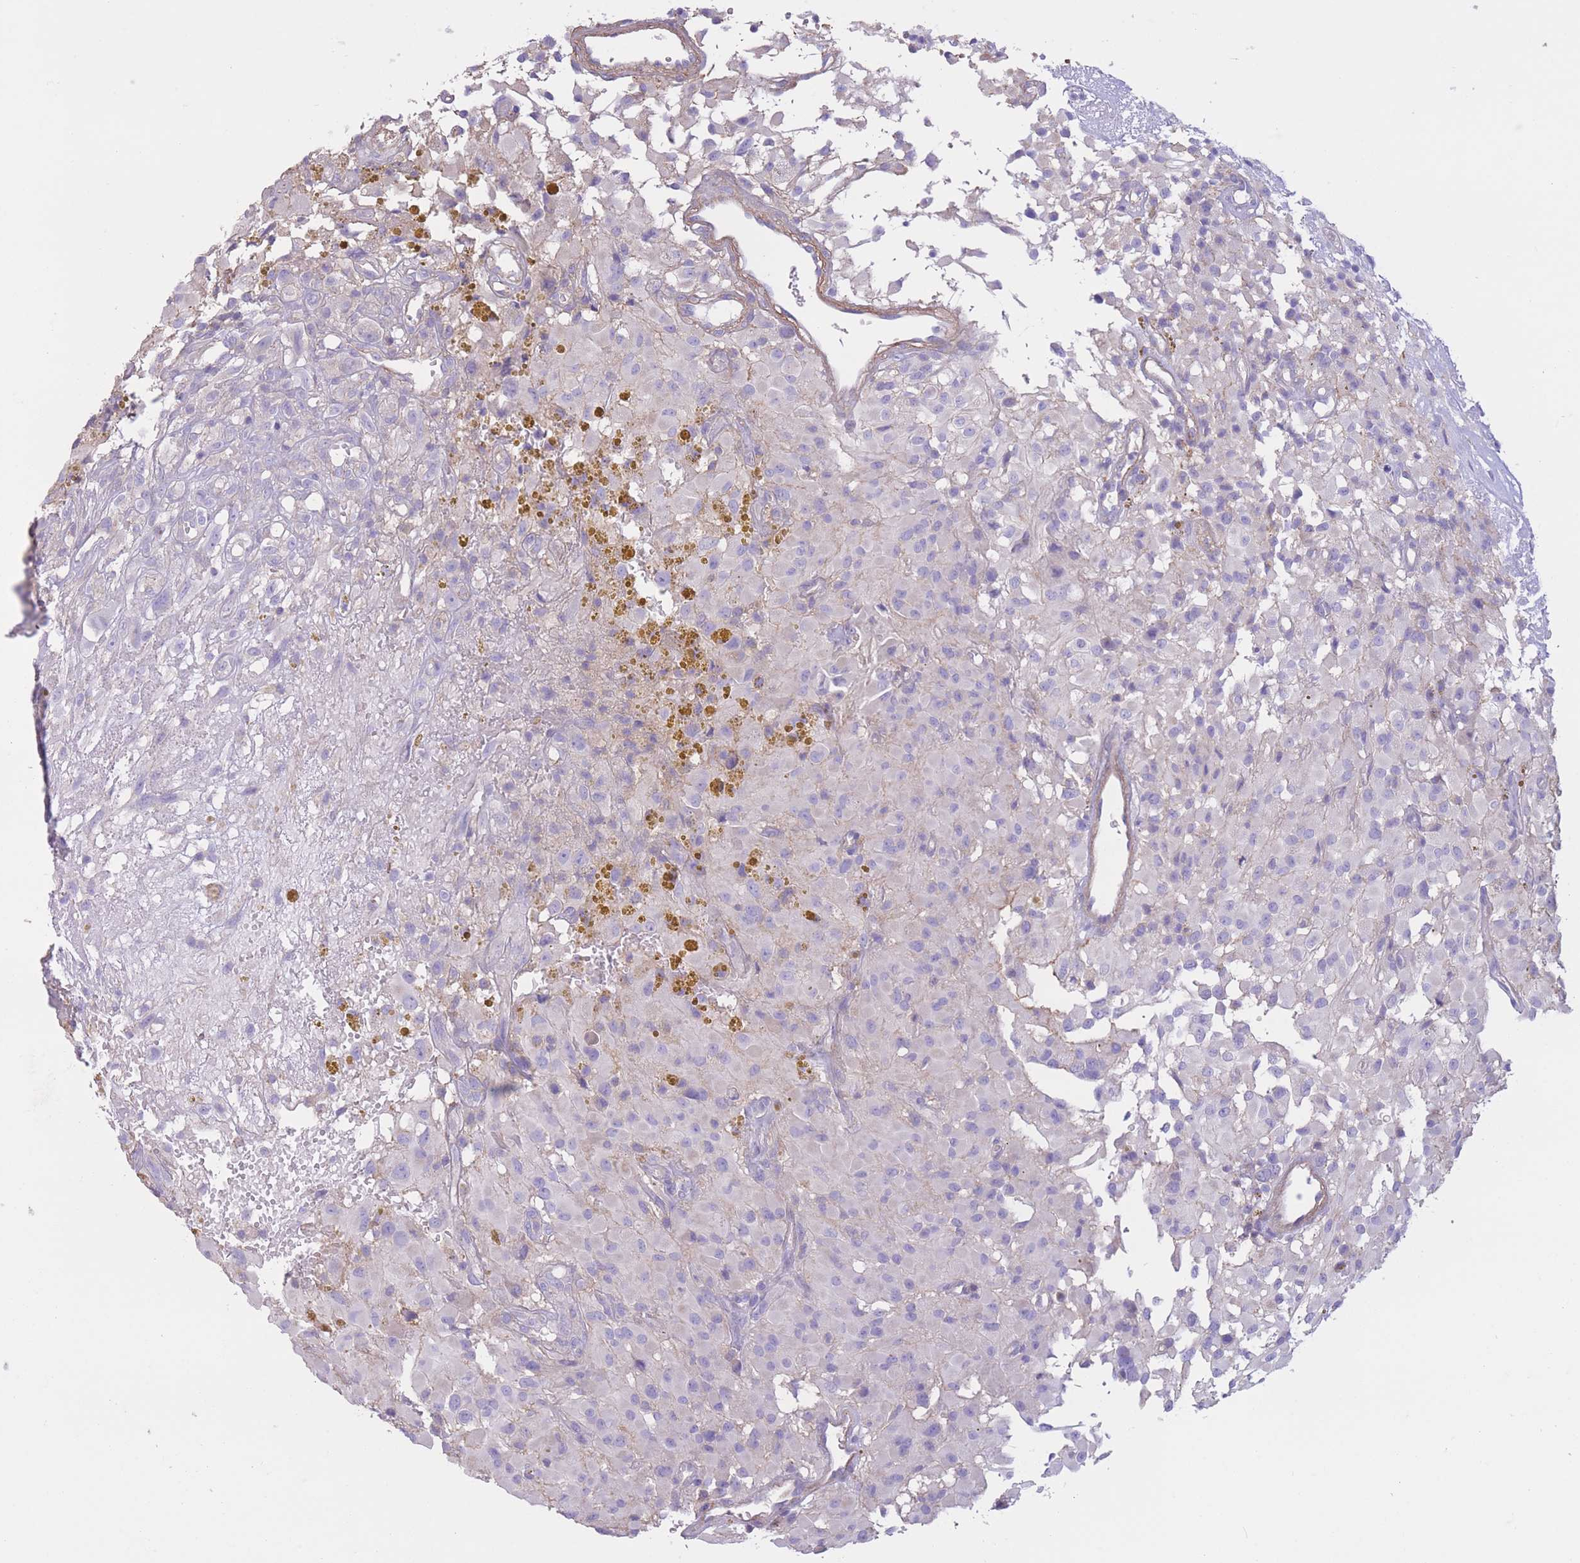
{"staining": {"intensity": "negative", "quantity": "none", "location": "none"}, "tissue": "glioma", "cell_type": "Tumor cells", "image_type": "cancer", "snomed": [{"axis": "morphology", "description": "Glioma, malignant, High grade"}, {"axis": "topography", "description": "Brain"}], "caption": "Immunohistochemistry (IHC) photomicrograph of neoplastic tissue: glioma stained with DAB reveals no significant protein staining in tumor cells.", "gene": "PDHA1", "patient": {"sex": "female", "age": 59}}